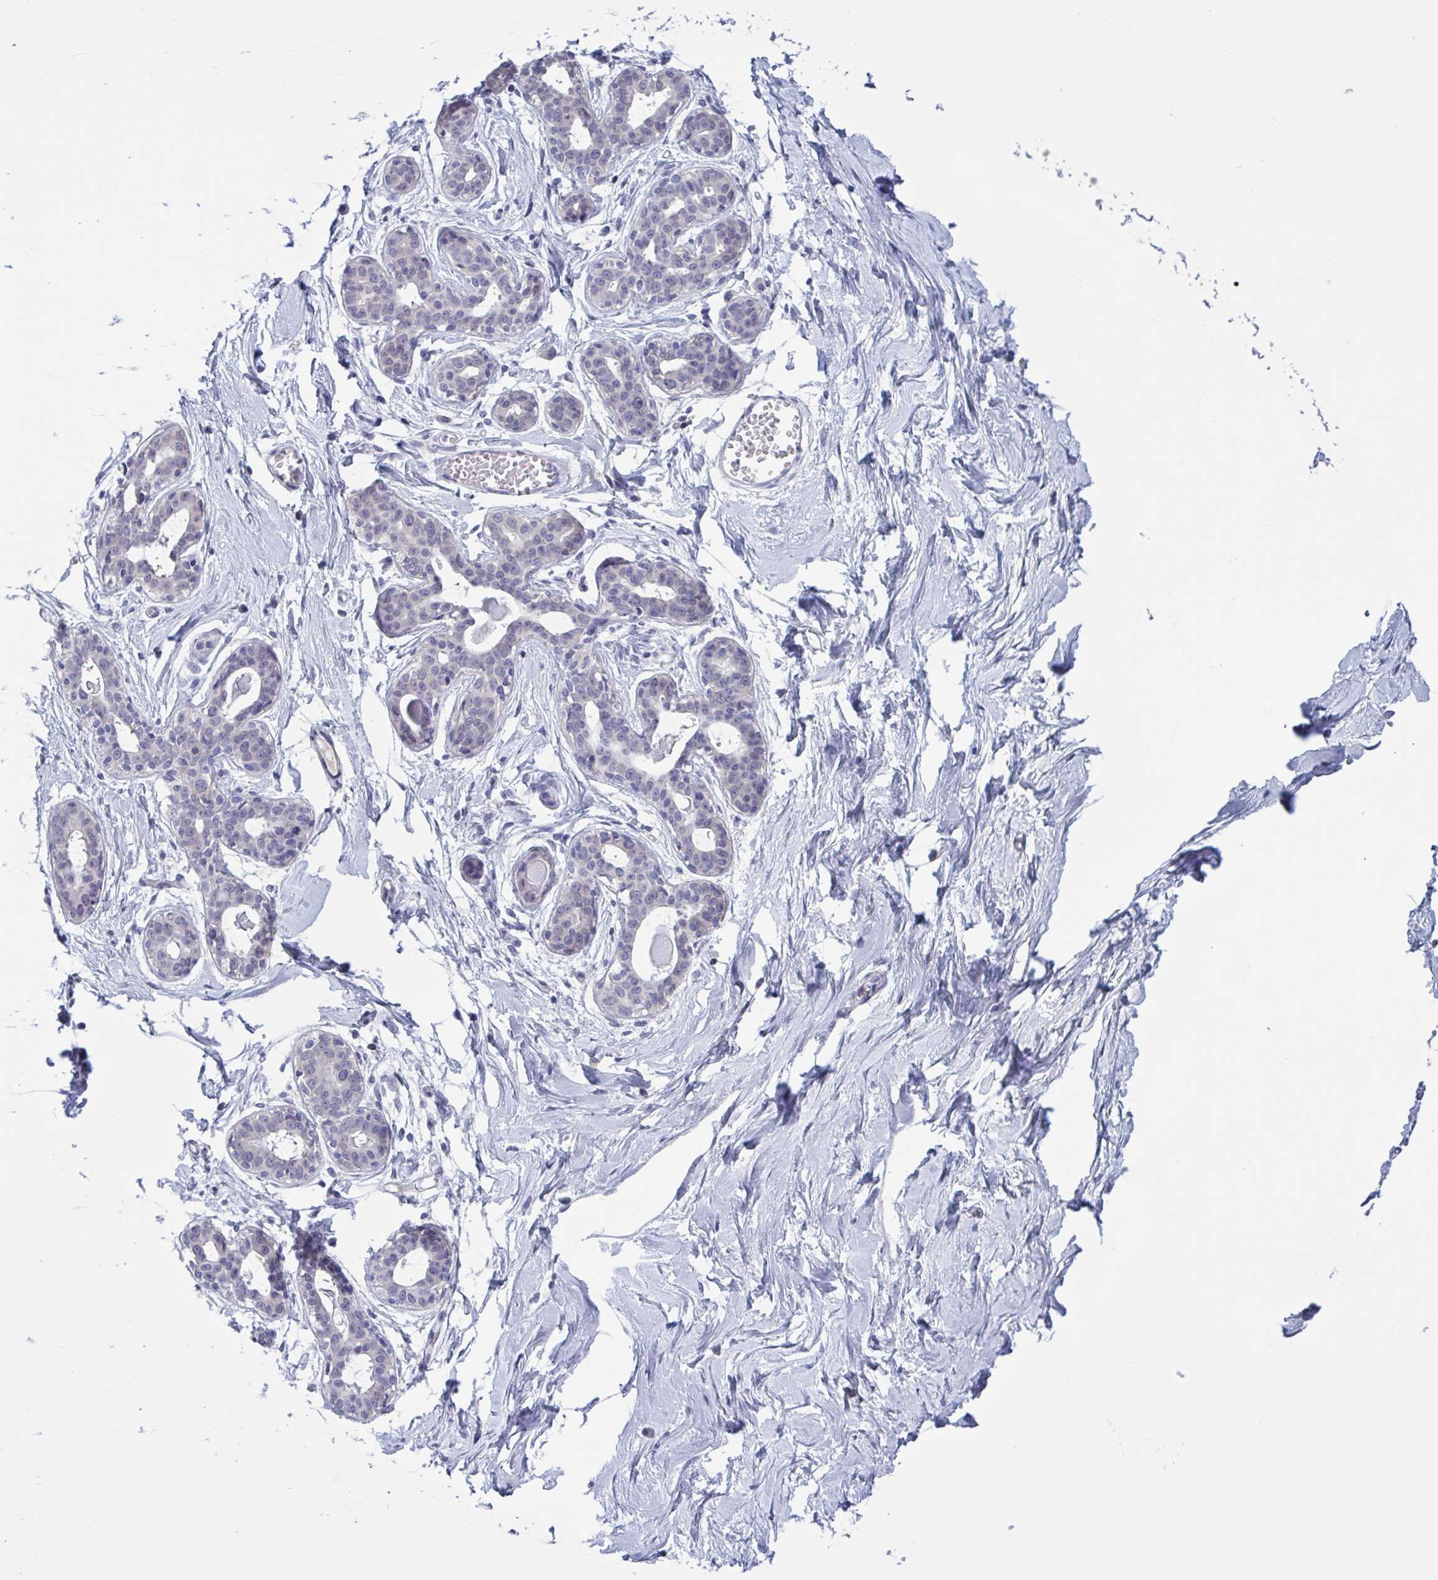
{"staining": {"intensity": "negative", "quantity": "none", "location": "none"}, "tissue": "breast", "cell_type": "Adipocytes", "image_type": "normal", "snomed": [{"axis": "morphology", "description": "Normal tissue, NOS"}, {"axis": "topography", "description": "Breast"}], "caption": "This is an immunohistochemistry image of unremarkable human breast. There is no staining in adipocytes.", "gene": "SERPINB13", "patient": {"sex": "female", "age": 45}}